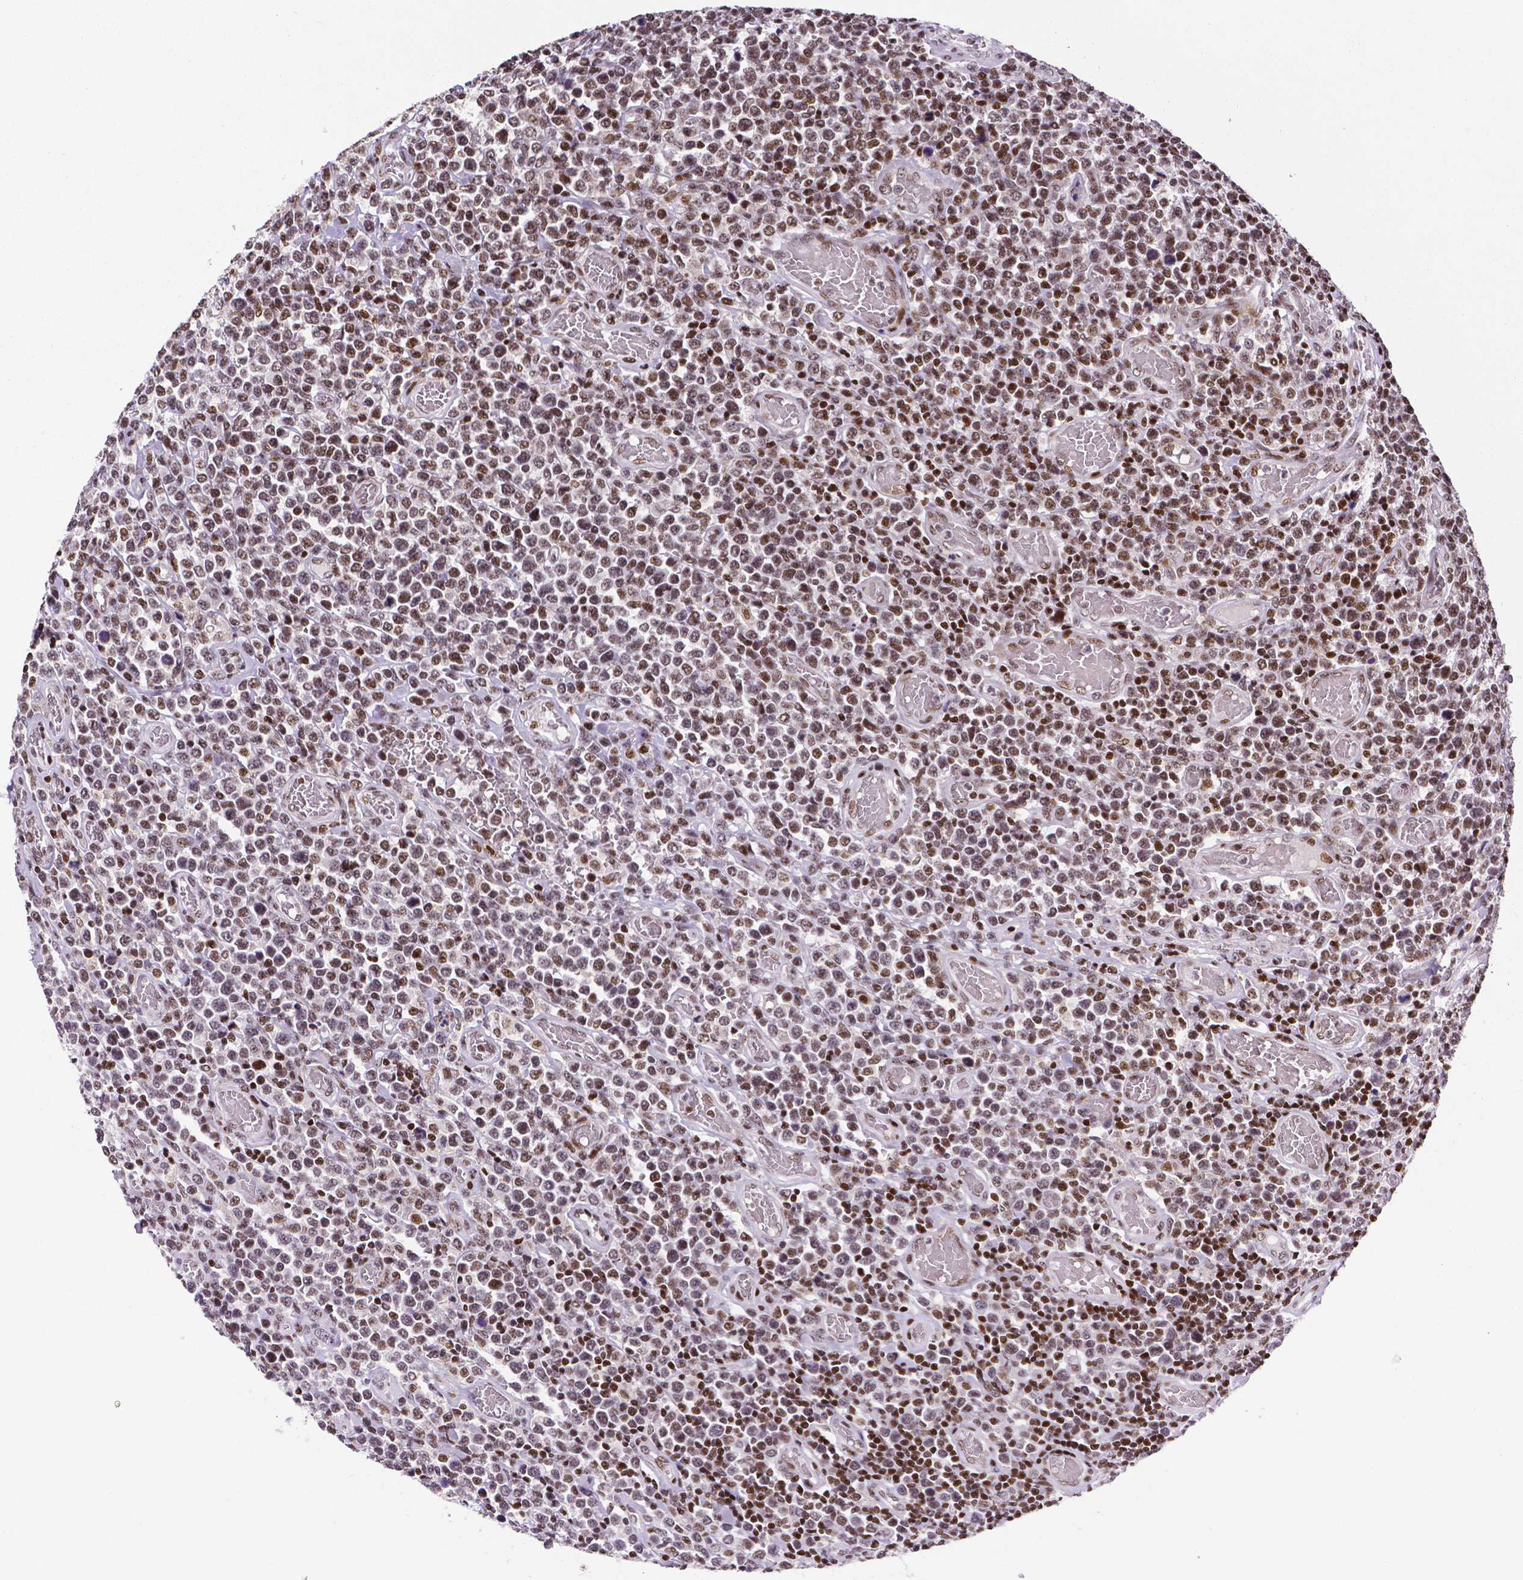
{"staining": {"intensity": "moderate", "quantity": ">75%", "location": "nuclear"}, "tissue": "lymphoma", "cell_type": "Tumor cells", "image_type": "cancer", "snomed": [{"axis": "morphology", "description": "Malignant lymphoma, non-Hodgkin's type, High grade"}, {"axis": "topography", "description": "Soft tissue"}], "caption": "An immunohistochemistry image of tumor tissue is shown. Protein staining in brown labels moderate nuclear positivity in lymphoma within tumor cells.", "gene": "CTCF", "patient": {"sex": "female", "age": 56}}